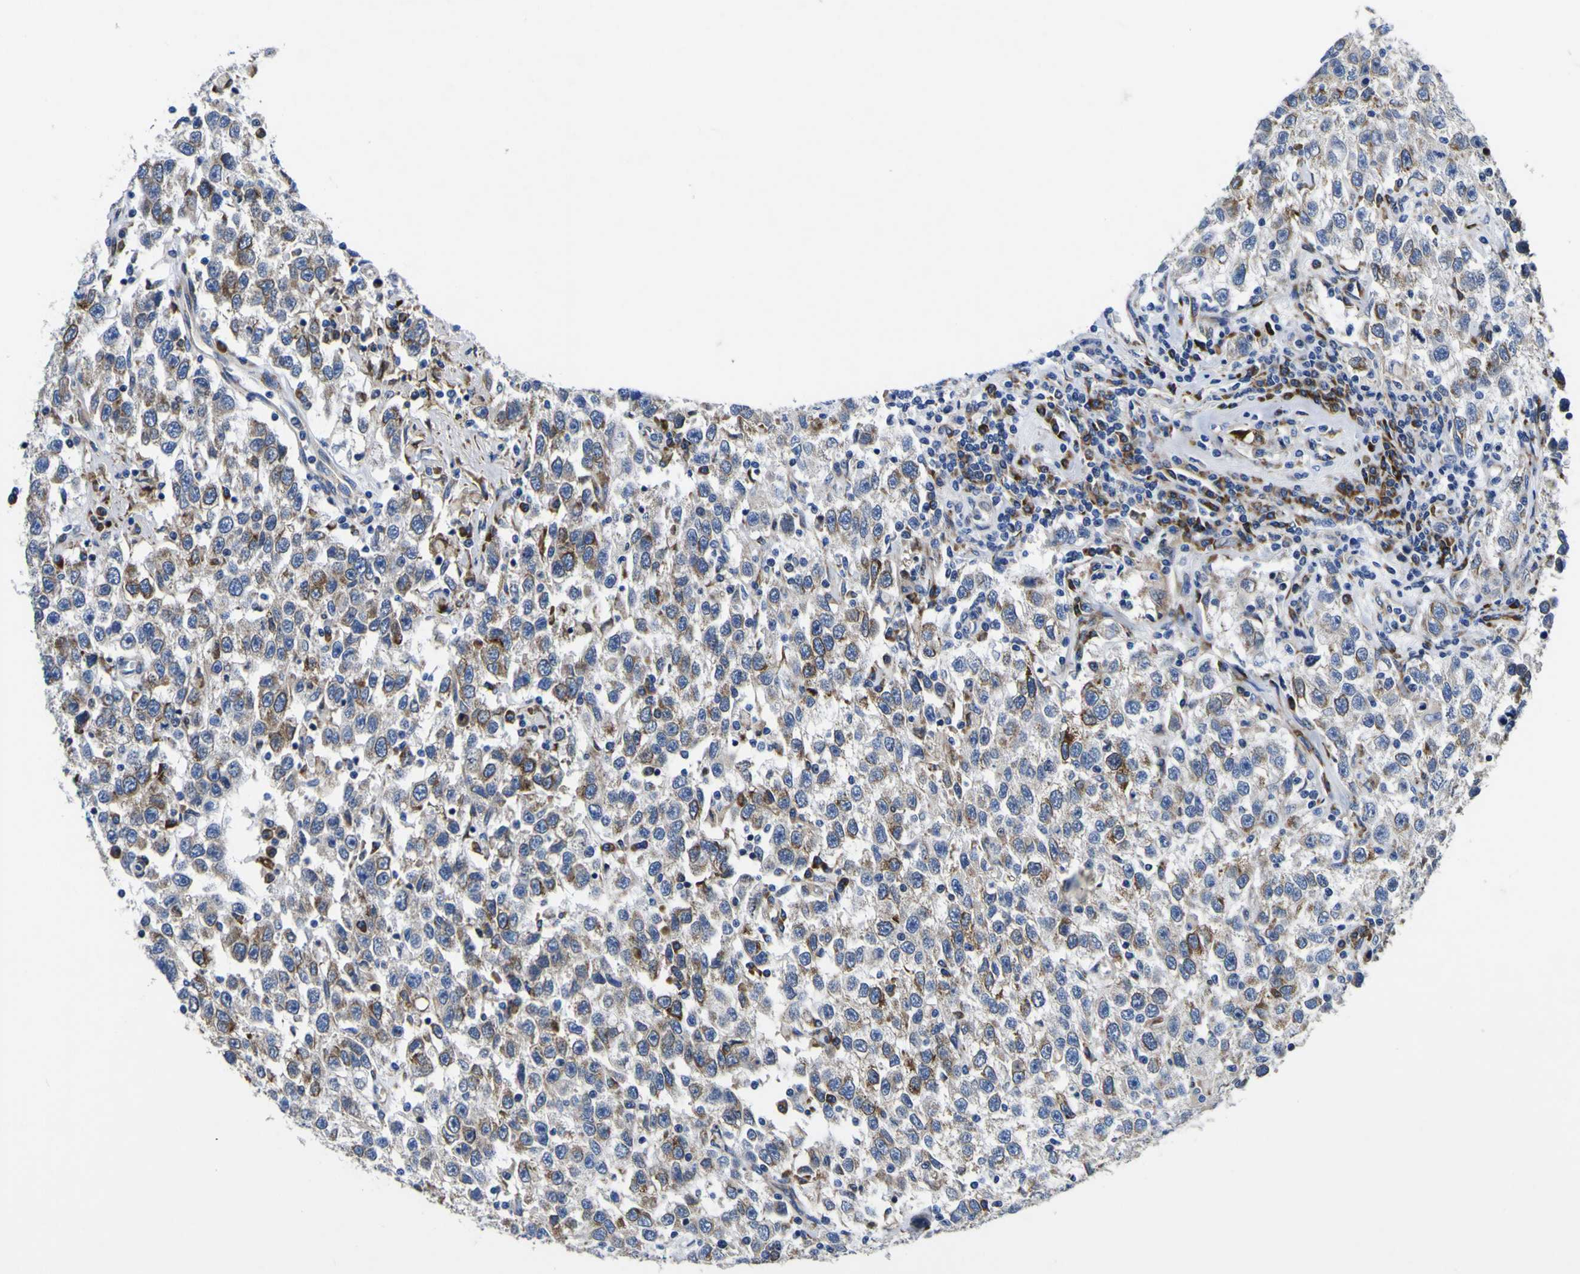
{"staining": {"intensity": "moderate", "quantity": "<25%", "location": "cytoplasmic/membranous"}, "tissue": "testis cancer", "cell_type": "Tumor cells", "image_type": "cancer", "snomed": [{"axis": "morphology", "description": "Seminoma, NOS"}, {"axis": "topography", "description": "Testis"}], "caption": "High-magnification brightfield microscopy of testis seminoma stained with DAB (3,3'-diaminobenzidine) (brown) and counterstained with hematoxylin (blue). tumor cells exhibit moderate cytoplasmic/membranous expression is present in about<25% of cells. The staining is performed using DAB brown chromogen to label protein expression. The nuclei are counter-stained blue using hematoxylin.", "gene": "SCD", "patient": {"sex": "male", "age": 41}}